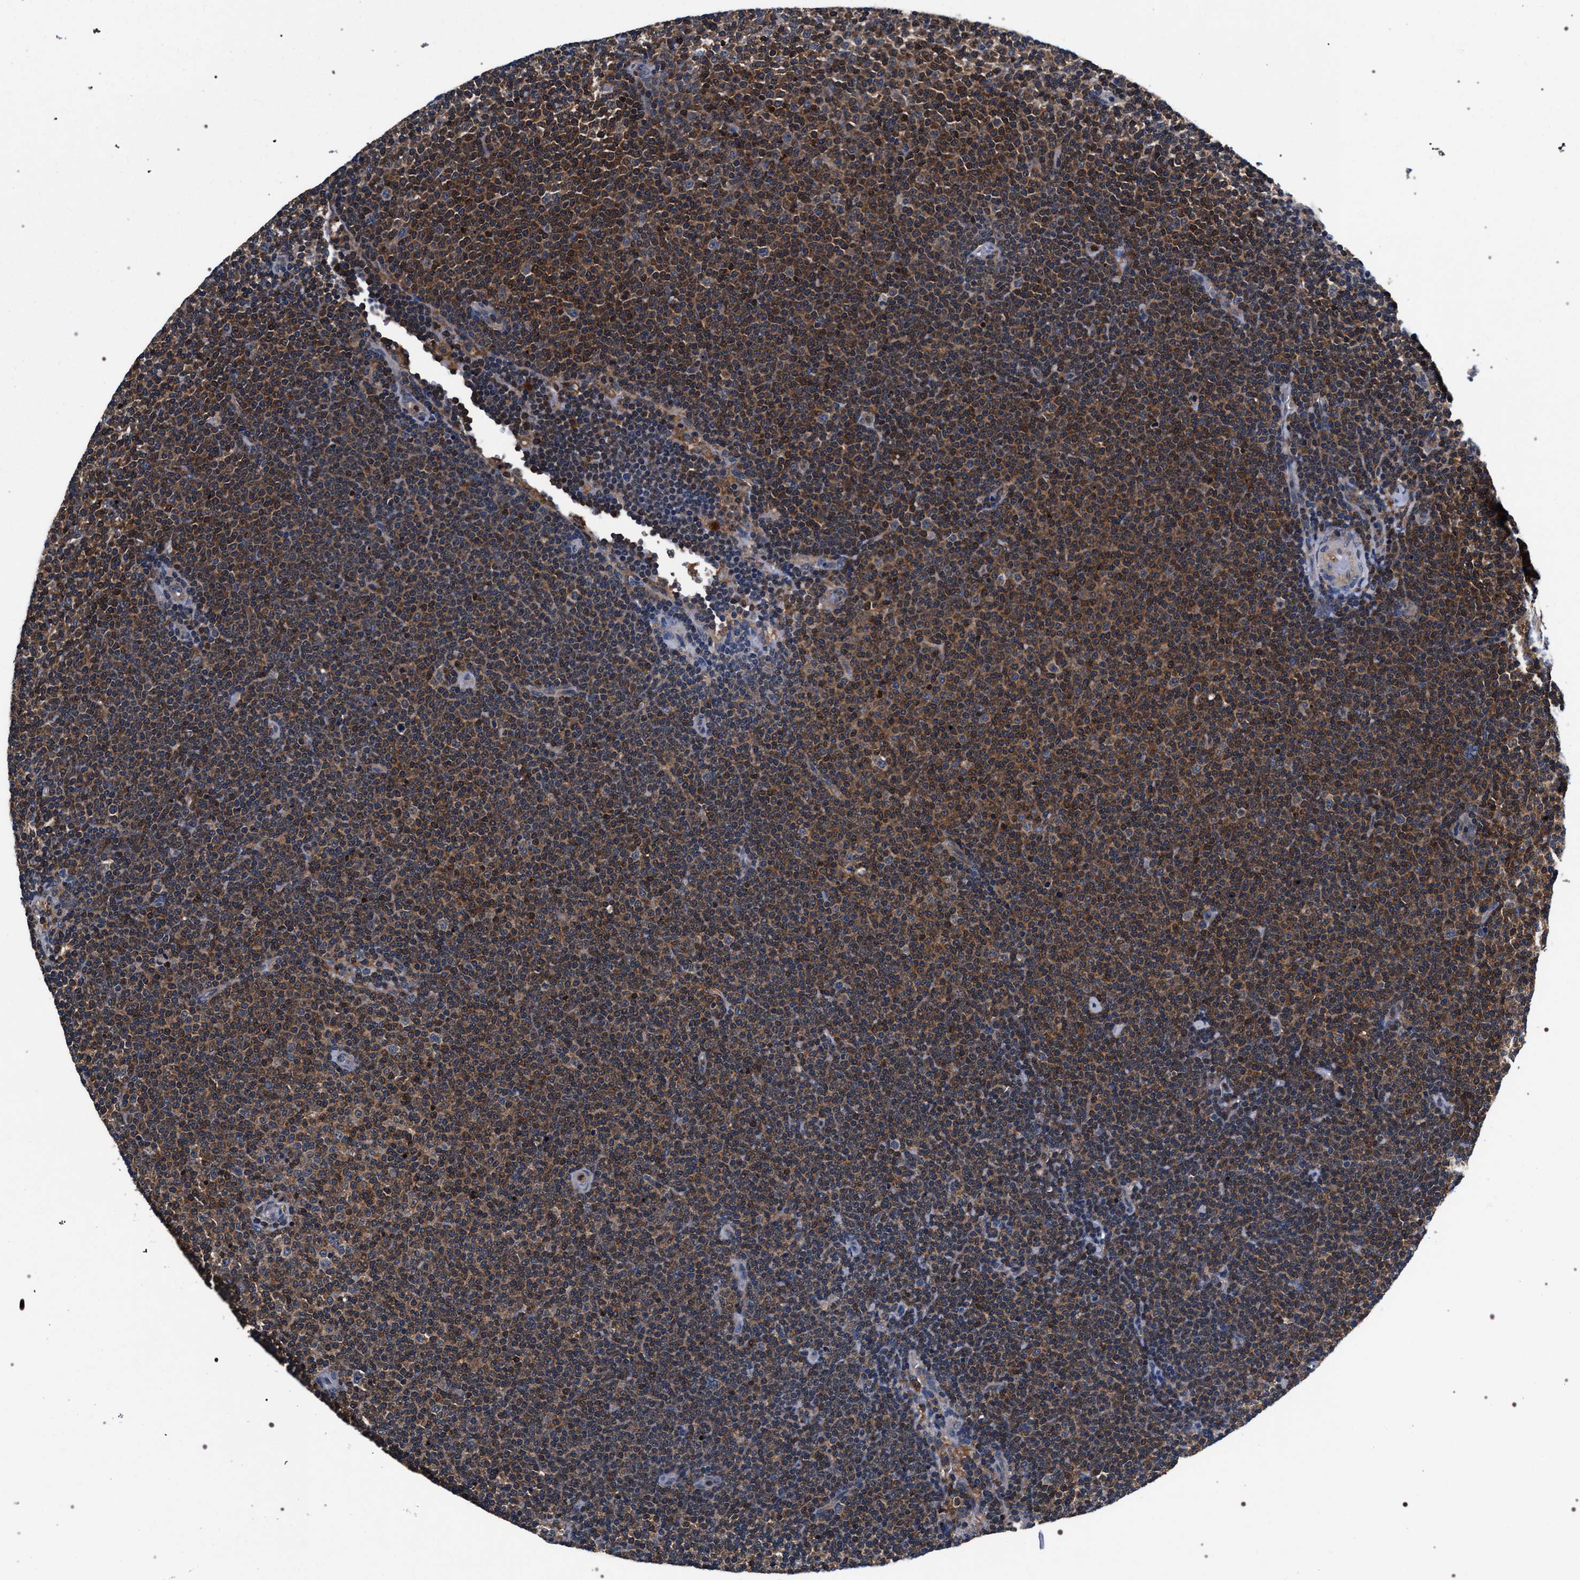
{"staining": {"intensity": "moderate", "quantity": "25%-75%", "location": "cytoplasmic/membranous"}, "tissue": "lymphoma", "cell_type": "Tumor cells", "image_type": "cancer", "snomed": [{"axis": "morphology", "description": "Malignant lymphoma, non-Hodgkin's type, Low grade"}, {"axis": "topography", "description": "Lymph node"}], "caption": "An image showing moderate cytoplasmic/membranous expression in approximately 25%-75% of tumor cells in lymphoma, as visualized by brown immunohistochemical staining.", "gene": "LASP1", "patient": {"sex": "female", "age": 53}}